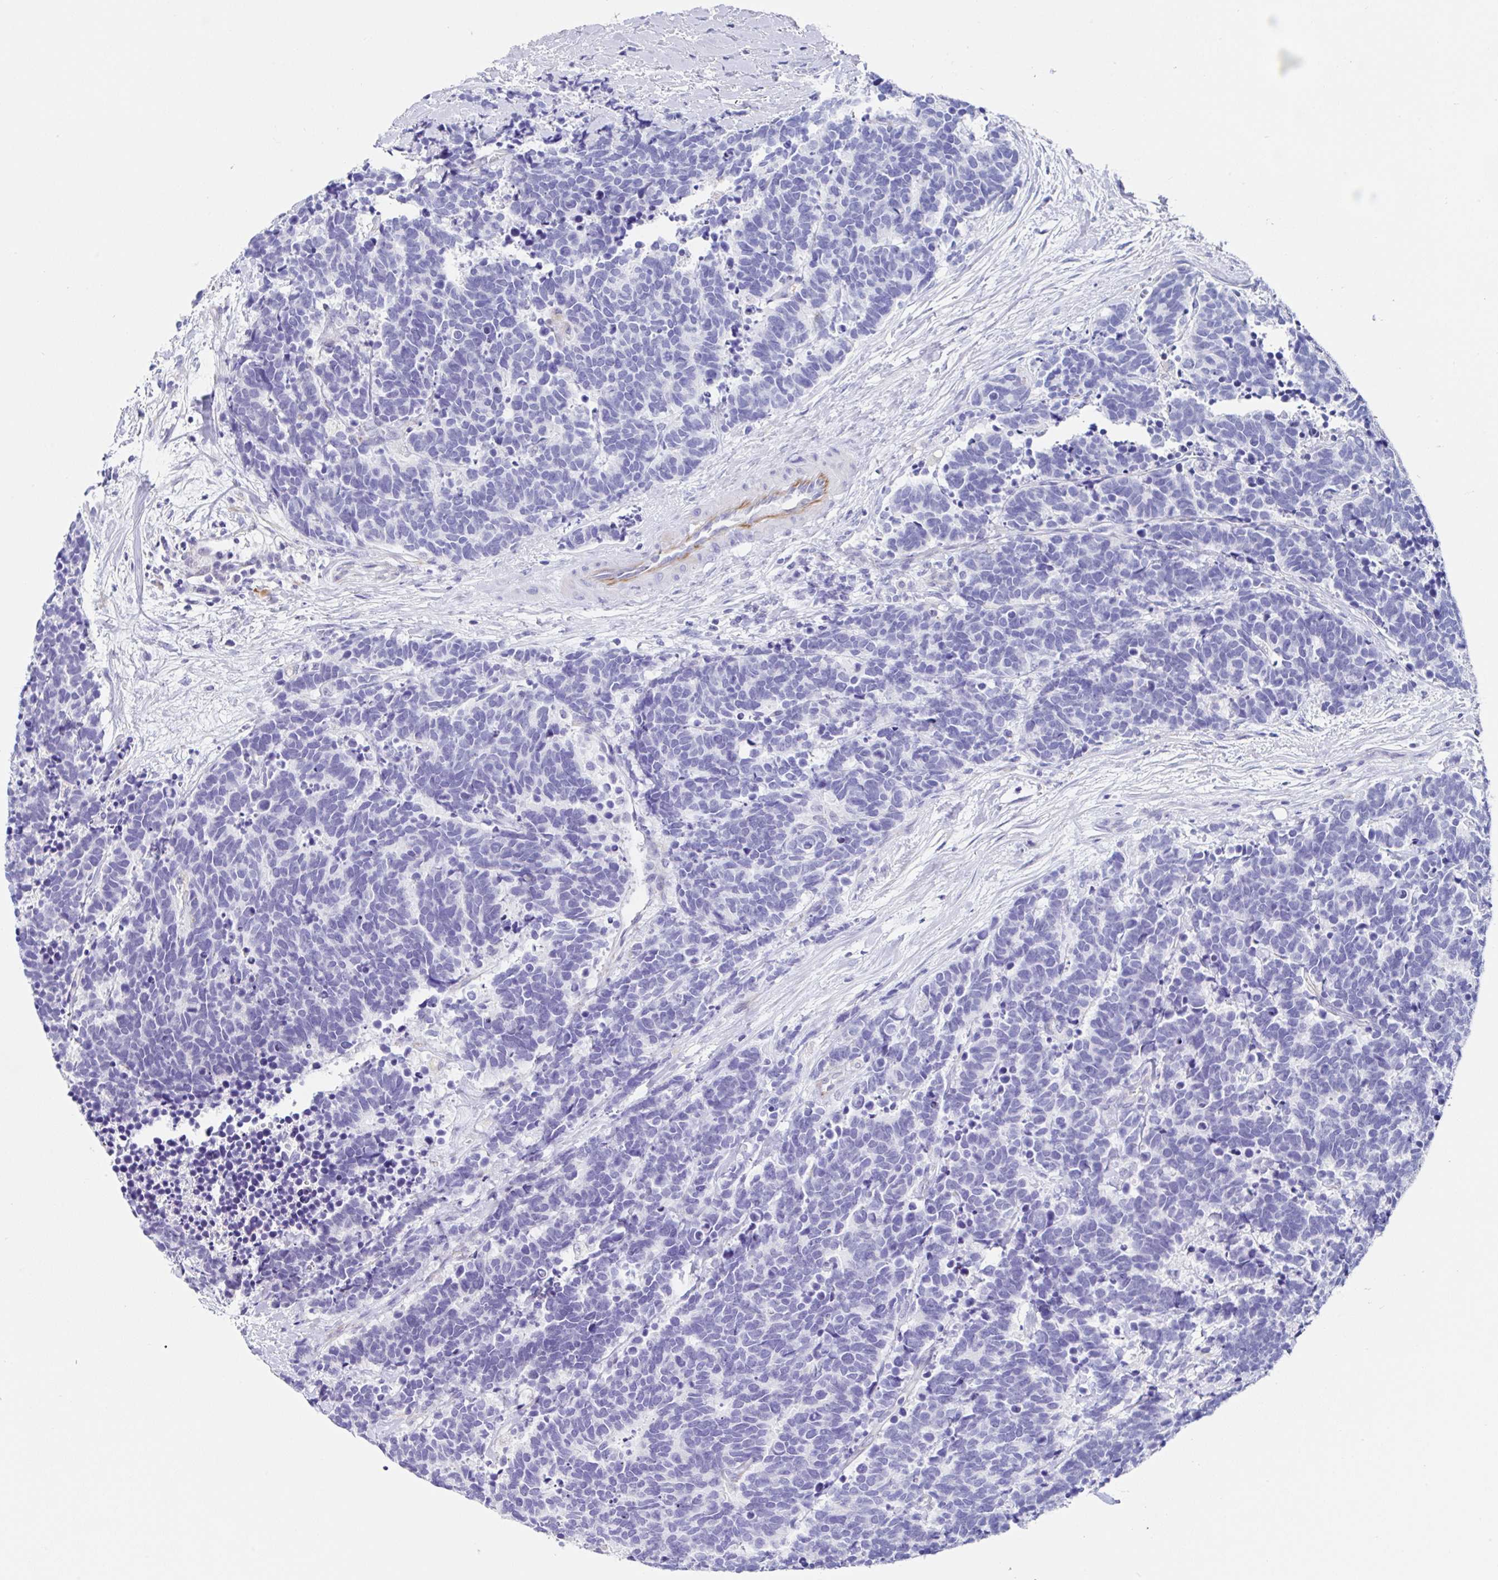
{"staining": {"intensity": "negative", "quantity": "none", "location": "none"}, "tissue": "carcinoid", "cell_type": "Tumor cells", "image_type": "cancer", "snomed": [{"axis": "morphology", "description": "Carcinoma, NOS"}, {"axis": "morphology", "description": "Carcinoid, malignant, NOS"}, {"axis": "topography", "description": "Prostate"}], "caption": "Human carcinoid stained for a protein using immunohistochemistry (IHC) shows no expression in tumor cells.", "gene": "TMPRSS11E", "patient": {"sex": "male", "age": 57}}